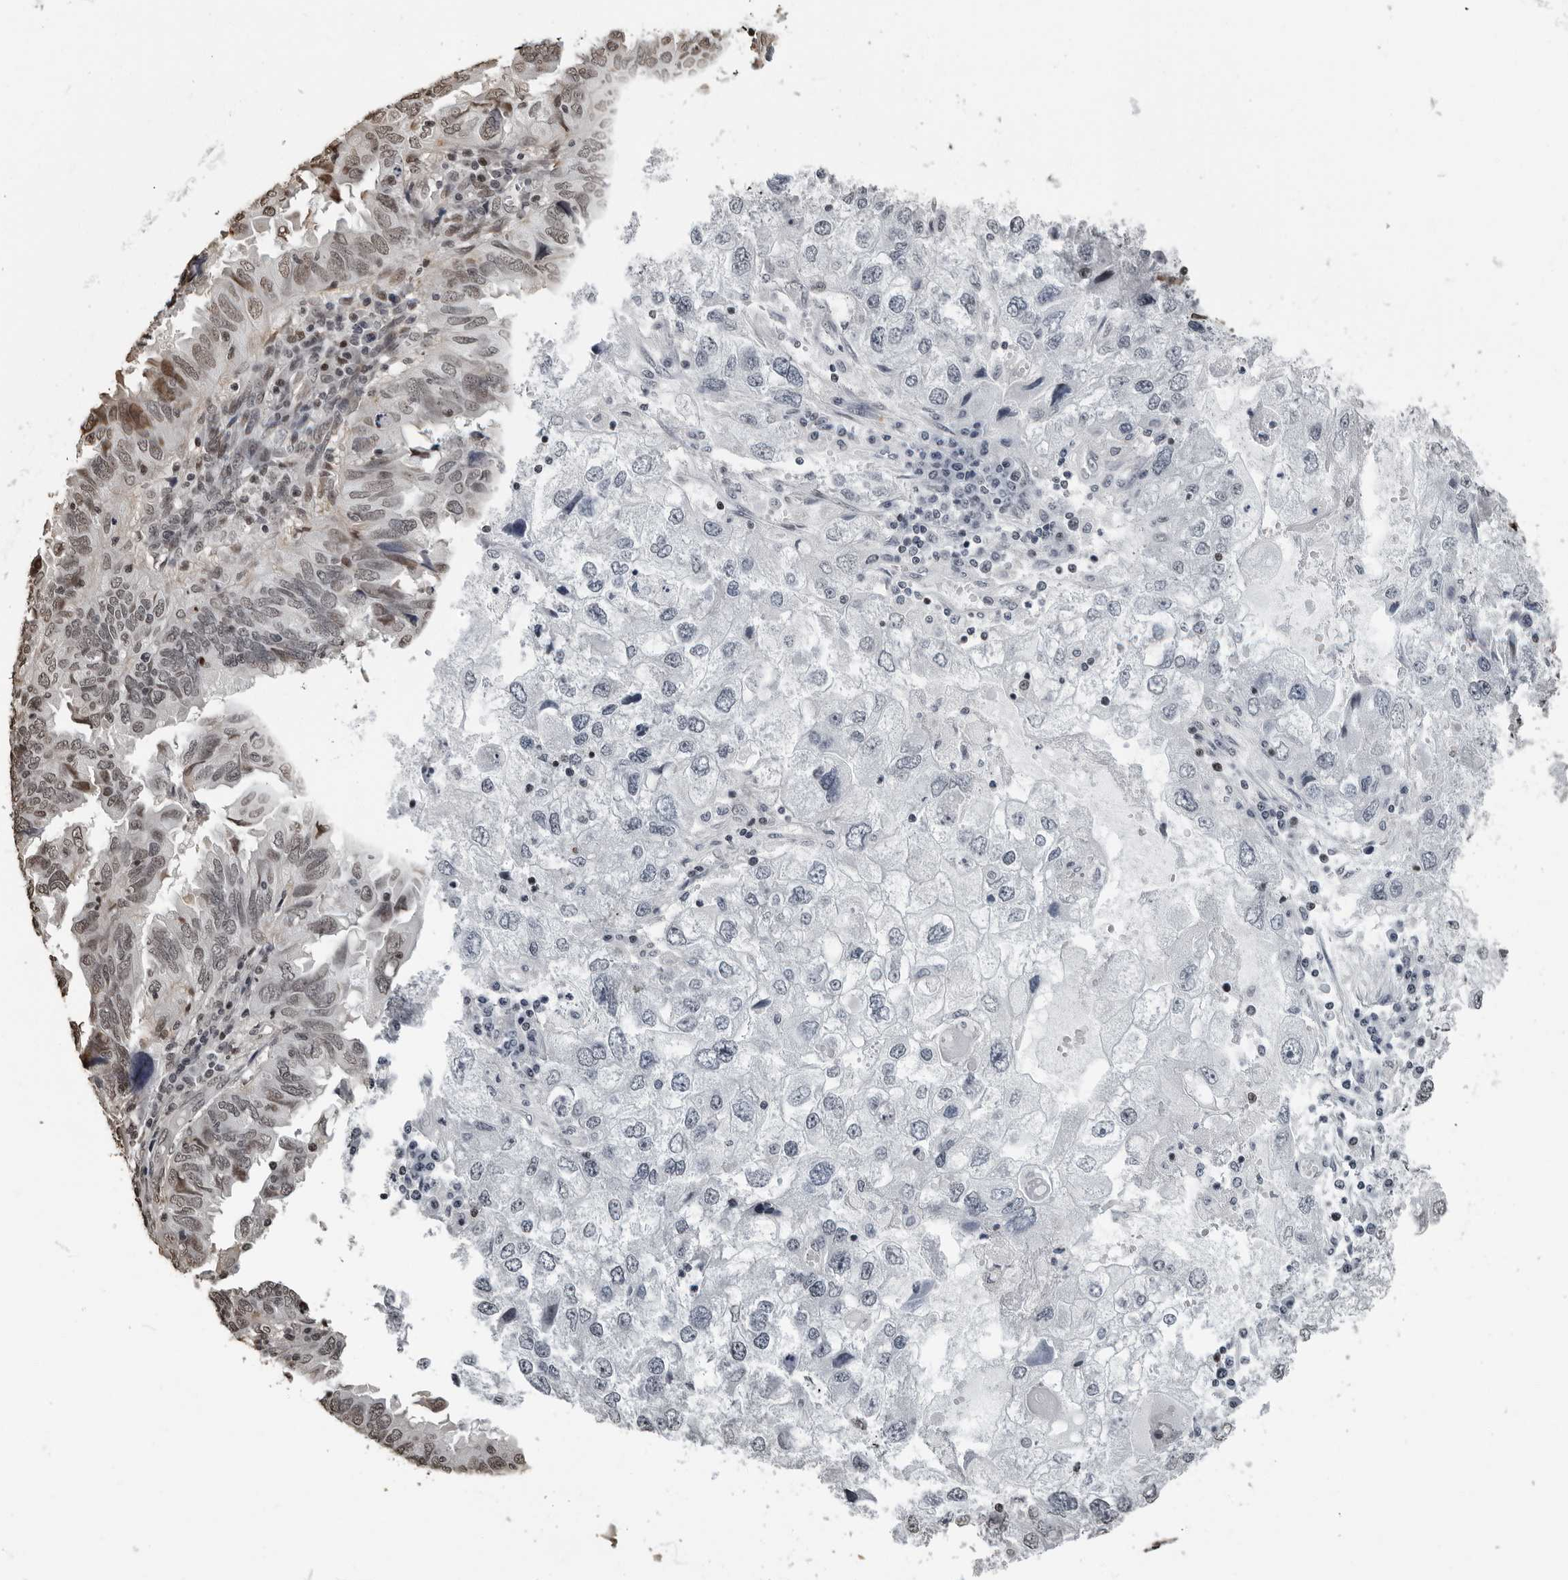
{"staining": {"intensity": "weak", "quantity": "<25%", "location": "nuclear"}, "tissue": "endometrial cancer", "cell_type": "Tumor cells", "image_type": "cancer", "snomed": [{"axis": "morphology", "description": "Adenocarcinoma, NOS"}, {"axis": "topography", "description": "Uterus"}], "caption": "Image shows no significant protein staining in tumor cells of adenocarcinoma (endometrial).", "gene": "ORC1", "patient": {"sex": "female", "age": 77}}